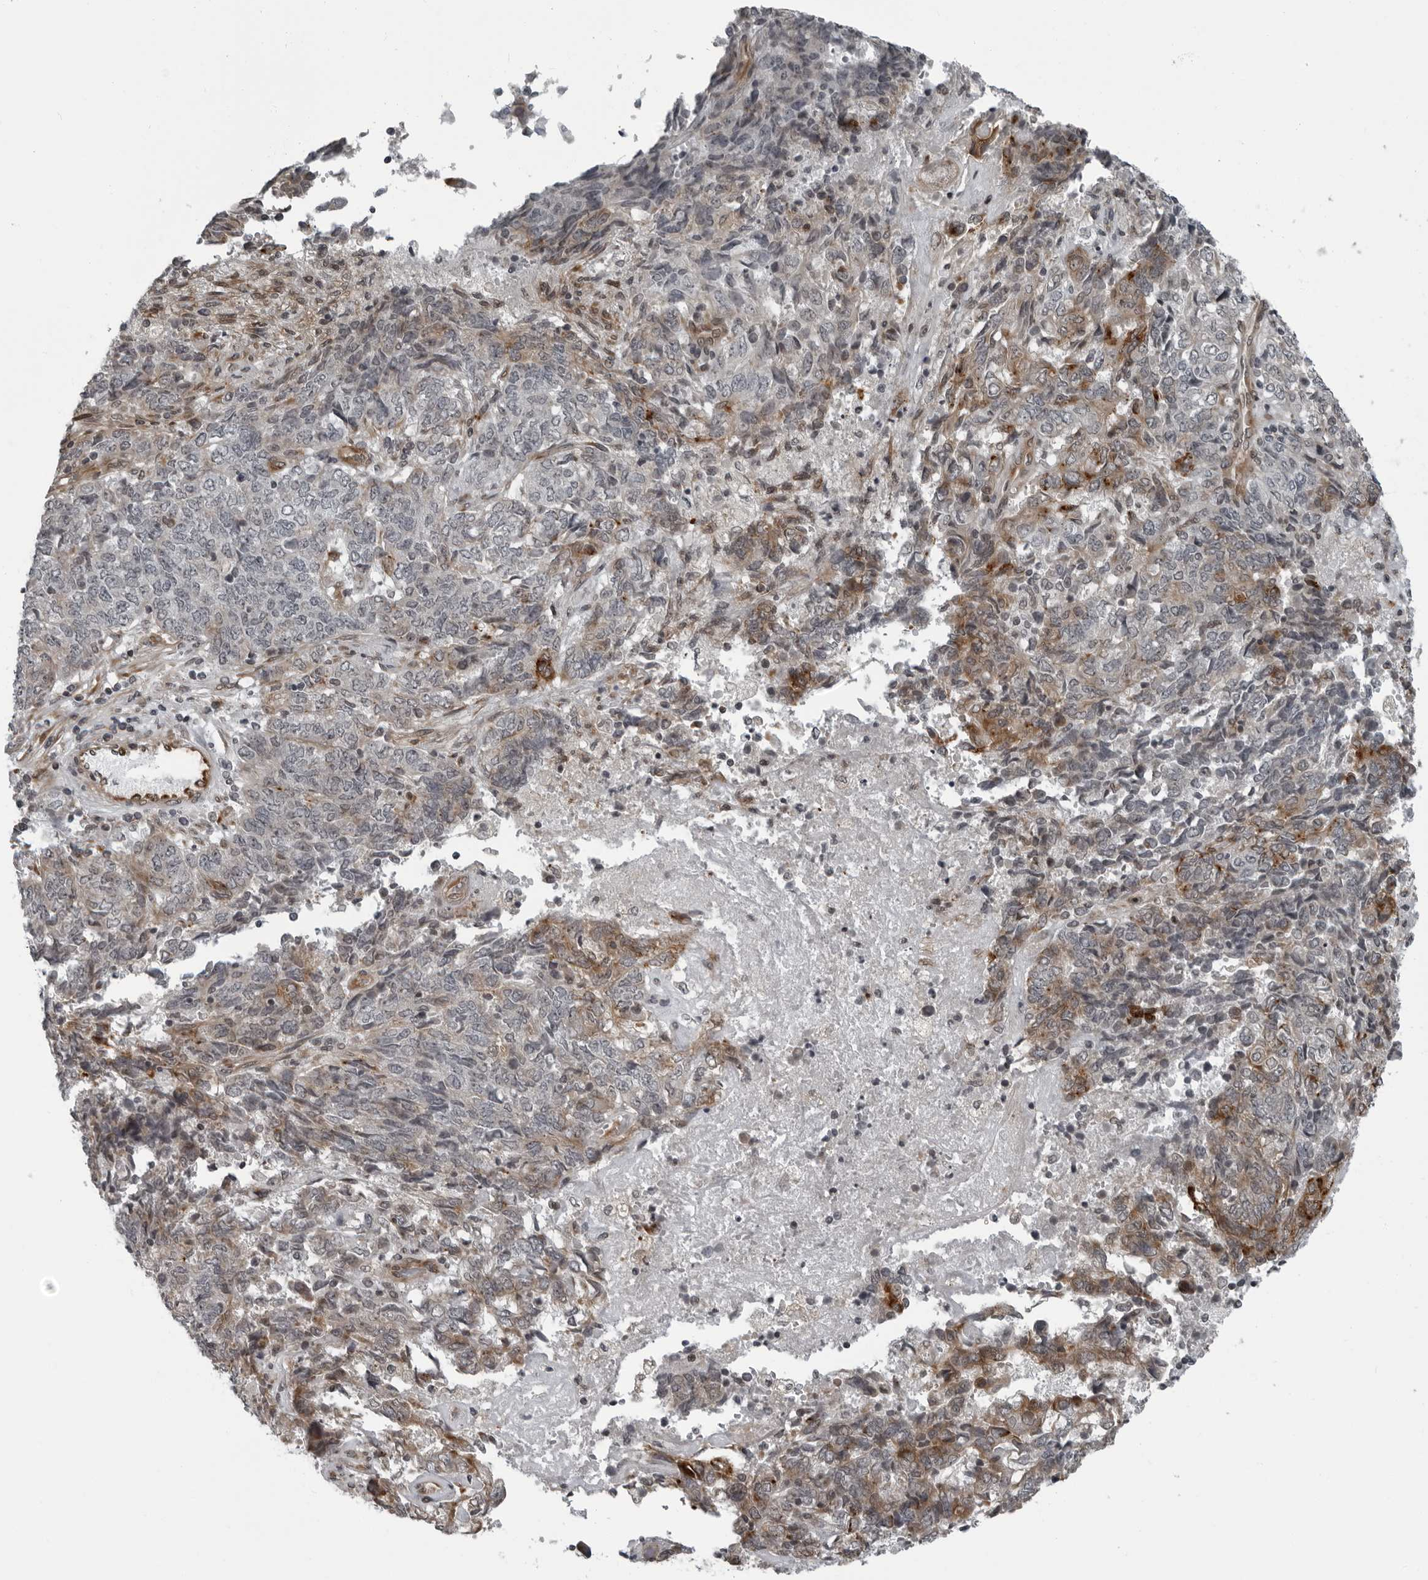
{"staining": {"intensity": "negative", "quantity": "none", "location": "none"}, "tissue": "endometrial cancer", "cell_type": "Tumor cells", "image_type": "cancer", "snomed": [{"axis": "morphology", "description": "Adenocarcinoma, NOS"}, {"axis": "topography", "description": "Endometrium"}], "caption": "A micrograph of human endometrial adenocarcinoma is negative for staining in tumor cells.", "gene": "FAM102B", "patient": {"sex": "female", "age": 80}}